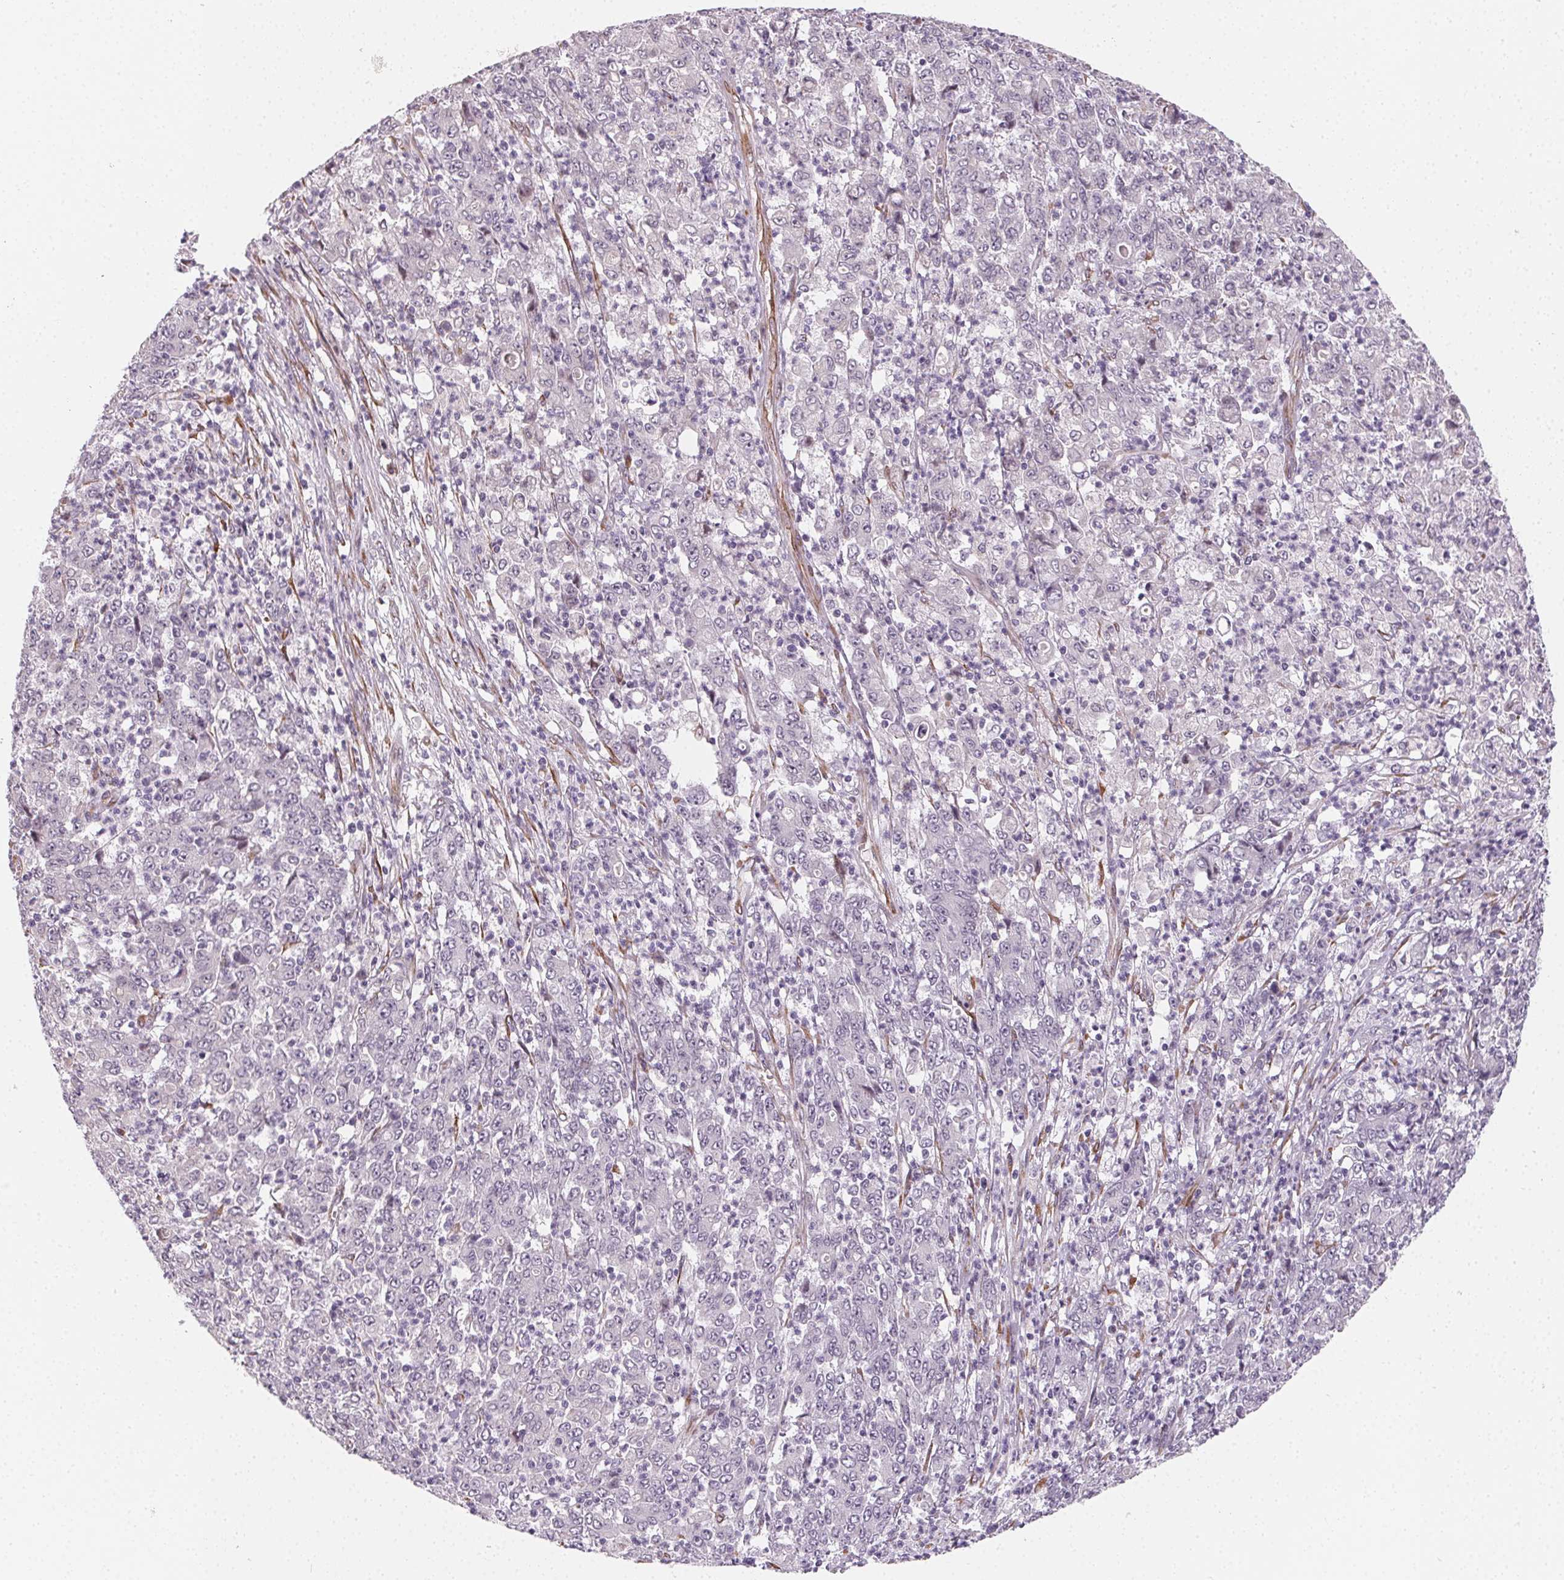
{"staining": {"intensity": "negative", "quantity": "none", "location": "none"}, "tissue": "stomach cancer", "cell_type": "Tumor cells", "image_type": "cancer", "snomed": [{"axis": "morphology", "description": "Adenocarcinoma, NOS"}, {"axis": "topography", "description": "Stomach, lower"}], "caption": "Tumor cells show no significant protein expression in stomach adenocarcinoma.", "gene": "CCDC96", "patient": {"sex": "female", "age": 71}}